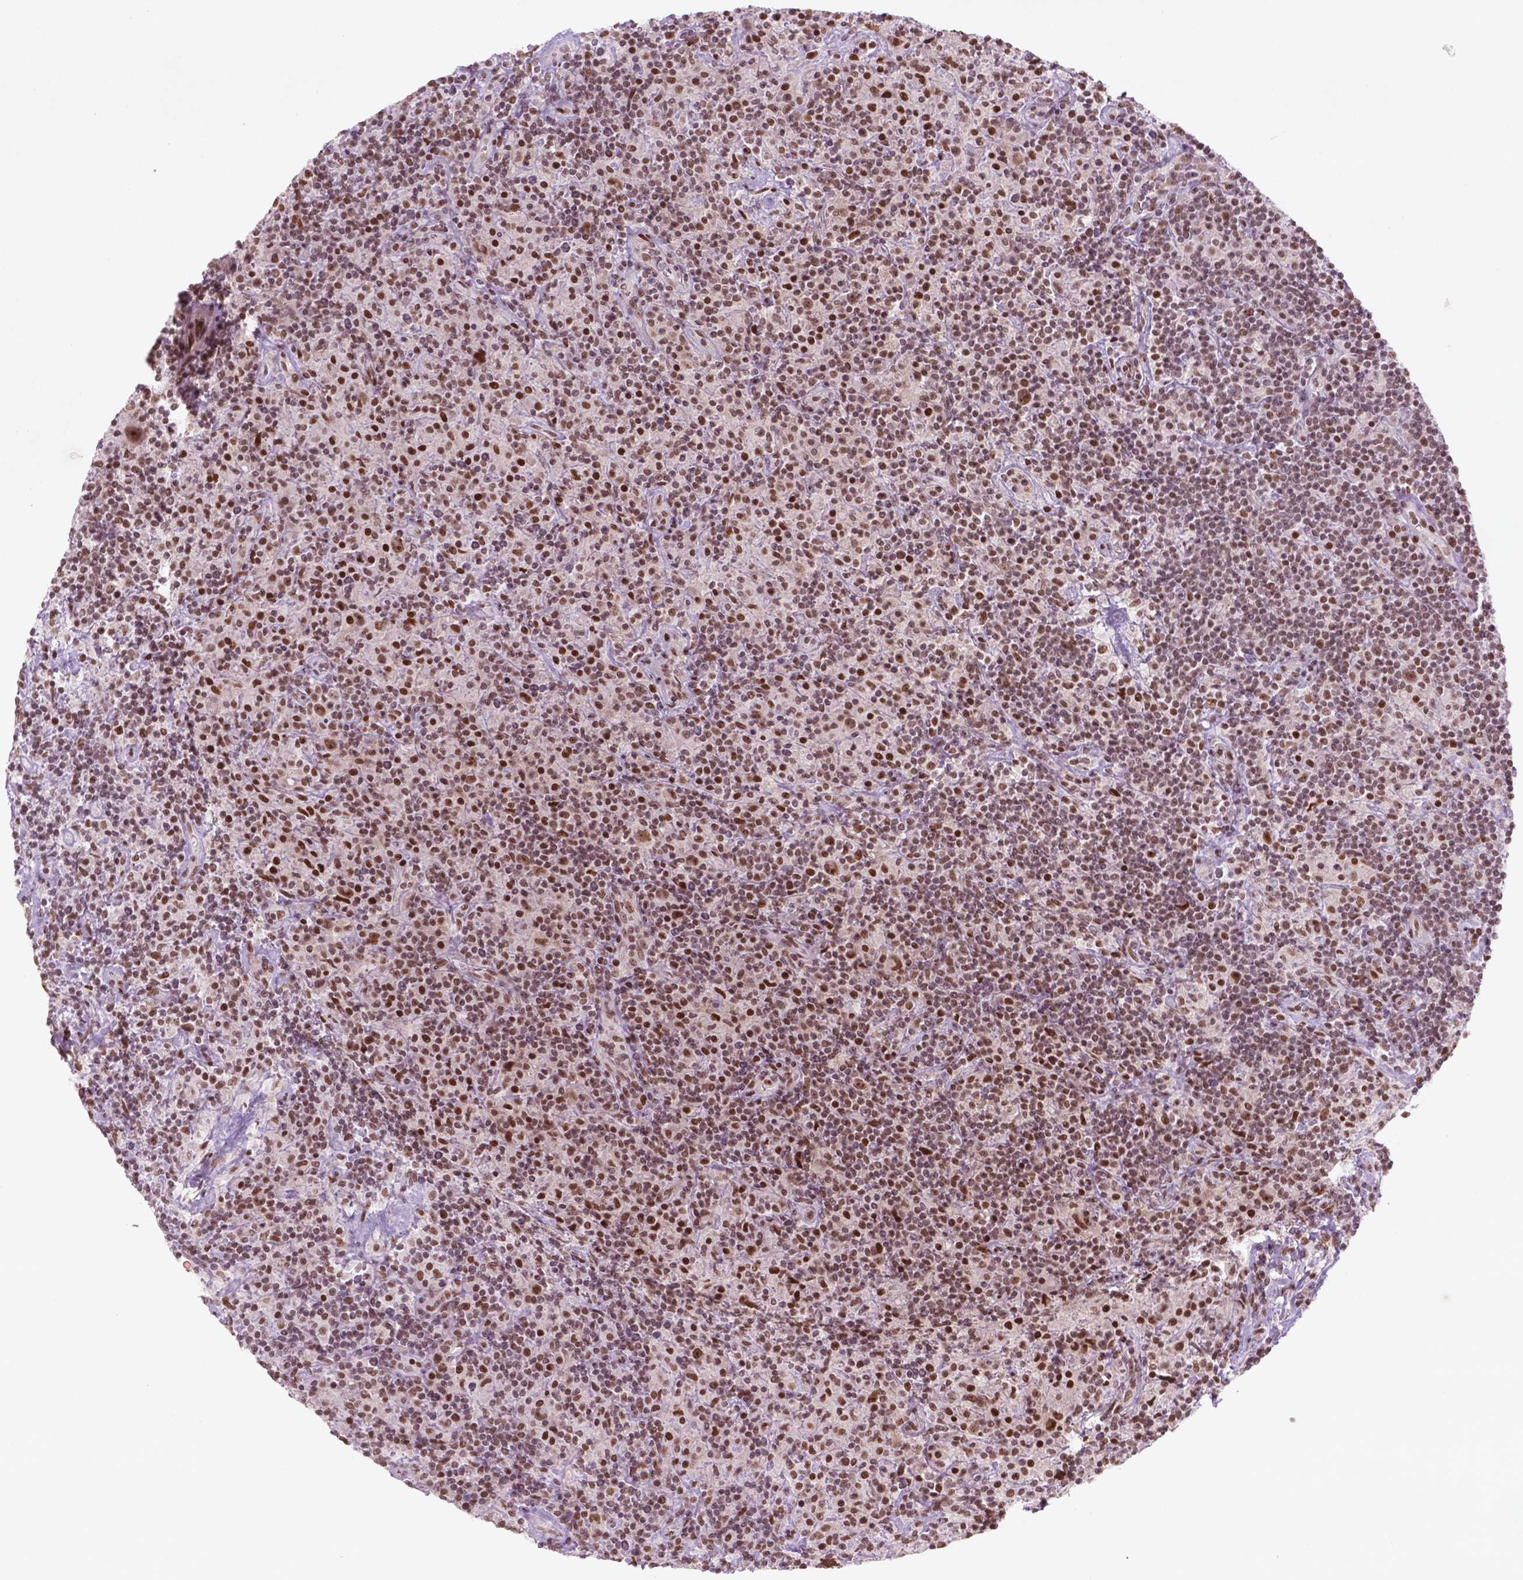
{"staining": {"intensity": "moderate", "quantity": ">75%", "location": "nuclear"}, "tissue": "lymphoma", "cell_type": "Tumor cells", "image_type": "cancer", "snomed": [{"axis": "morphology", "description": "Hodgkin's disease, NOS"}, {"axis": "topography", "description": "Lymph node"}], "caption": "DAB (3,3'-diaminobenzidine) immunohistochemical staining of human Hodgkin's disease demonstrates moderate nuclear protein expression in approximately >75% of tumor cells. The staining was performed using DAB to visualize the protein expression in brown, while the nuclei were stained in blue with hematoxylin (Magnification: 20x).", "gene": "HMG20B", "patient": {"sex": "male", "age": 70}}